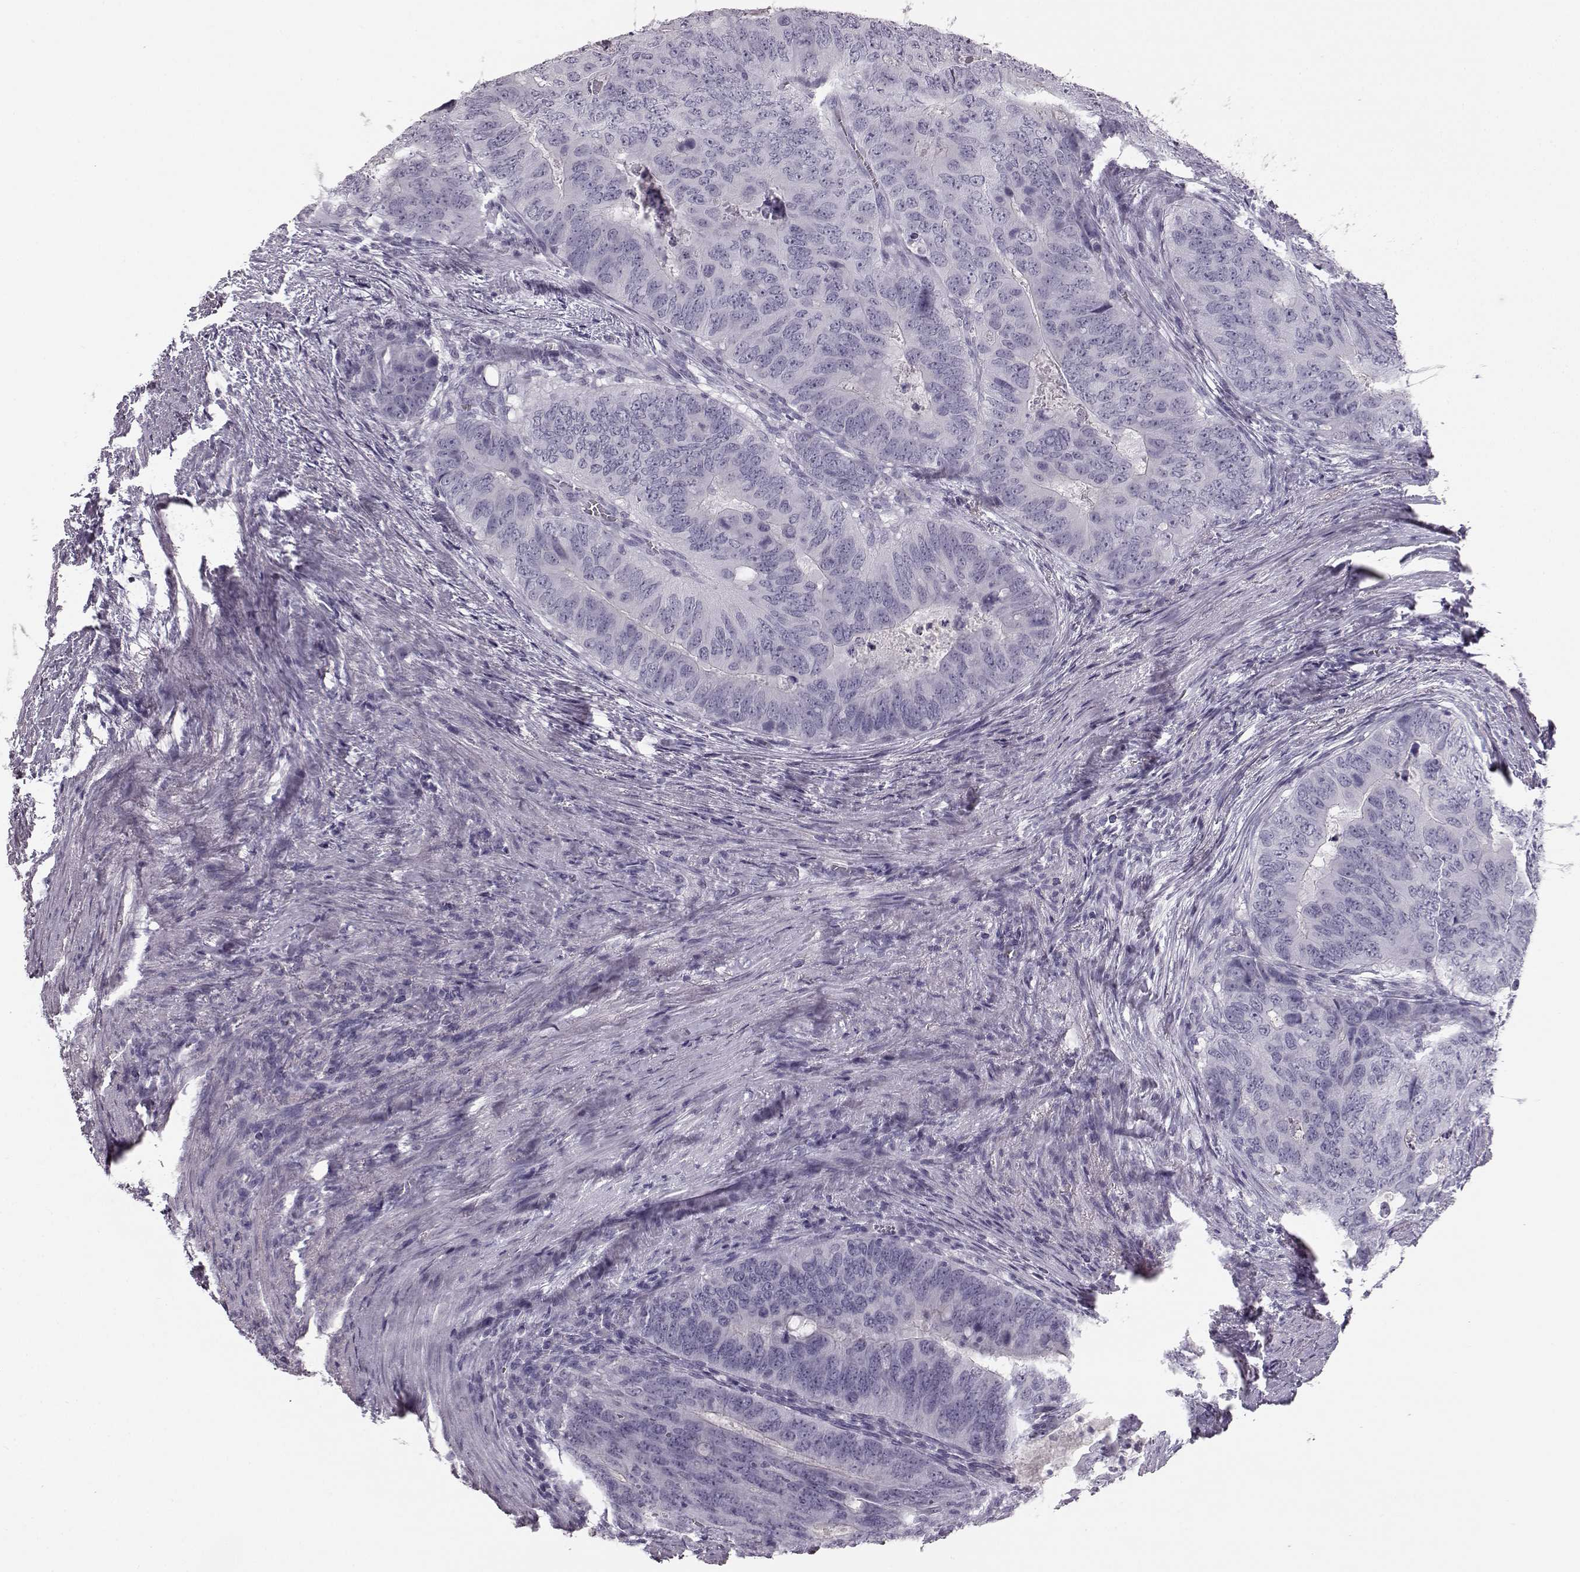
{"staining": {"intensity": "negative", "quantity": "none", "location": "none"}, "tissue": "colorectal cancer", "cell_type": "Tumor cells", "image_type": "cancer", "snomed": [{"axis": "morphology", "description": "Adenocarcinoma, NOS"}, {"axis": "topography", "description": "Colon"}], "caption": "Protein analysis of colorectal adenocarcinoma exhibits no significant expression in tumor cells.", "gene": "BFSP2", "patient": {"sex": "male", "age": 79}}